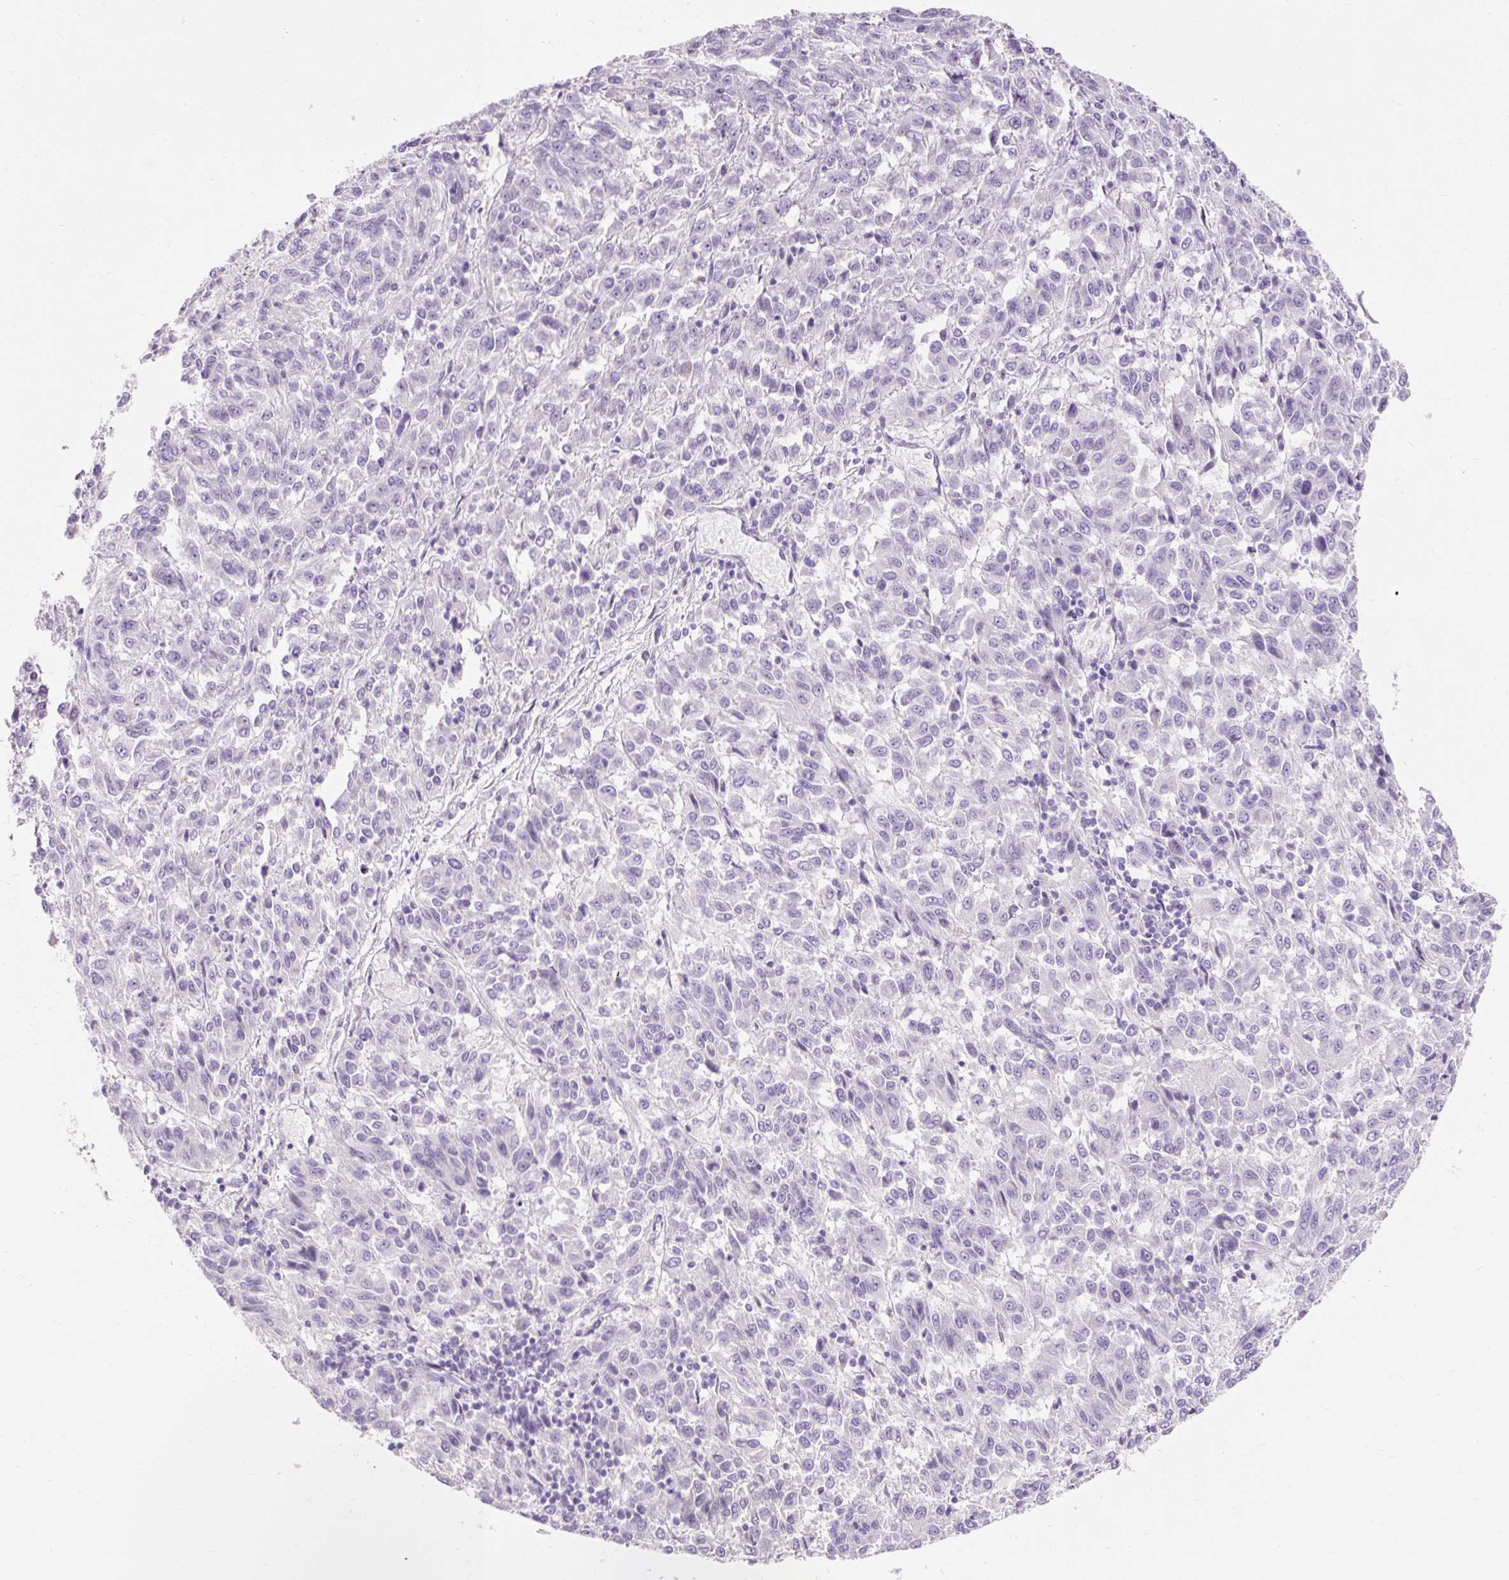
{"staining": {"intensity": "negative", "quantity": "none", "location": "none"}, "tissue": "melanoma", "cell_type": "Tumor cells", "image_type": "cancer", "snomed": [{"axis": "morphology", "description": "Malignant melanoma, Metastatic site"}, {"axis": "topography", "description": "Lung"}], "caption": "Protein analysis of malignant melanoma (metastatic site) reveals no significant staining in tumor cells.", "gene": "TMEM213", "patient": {"sex": "male", "age": 64}}